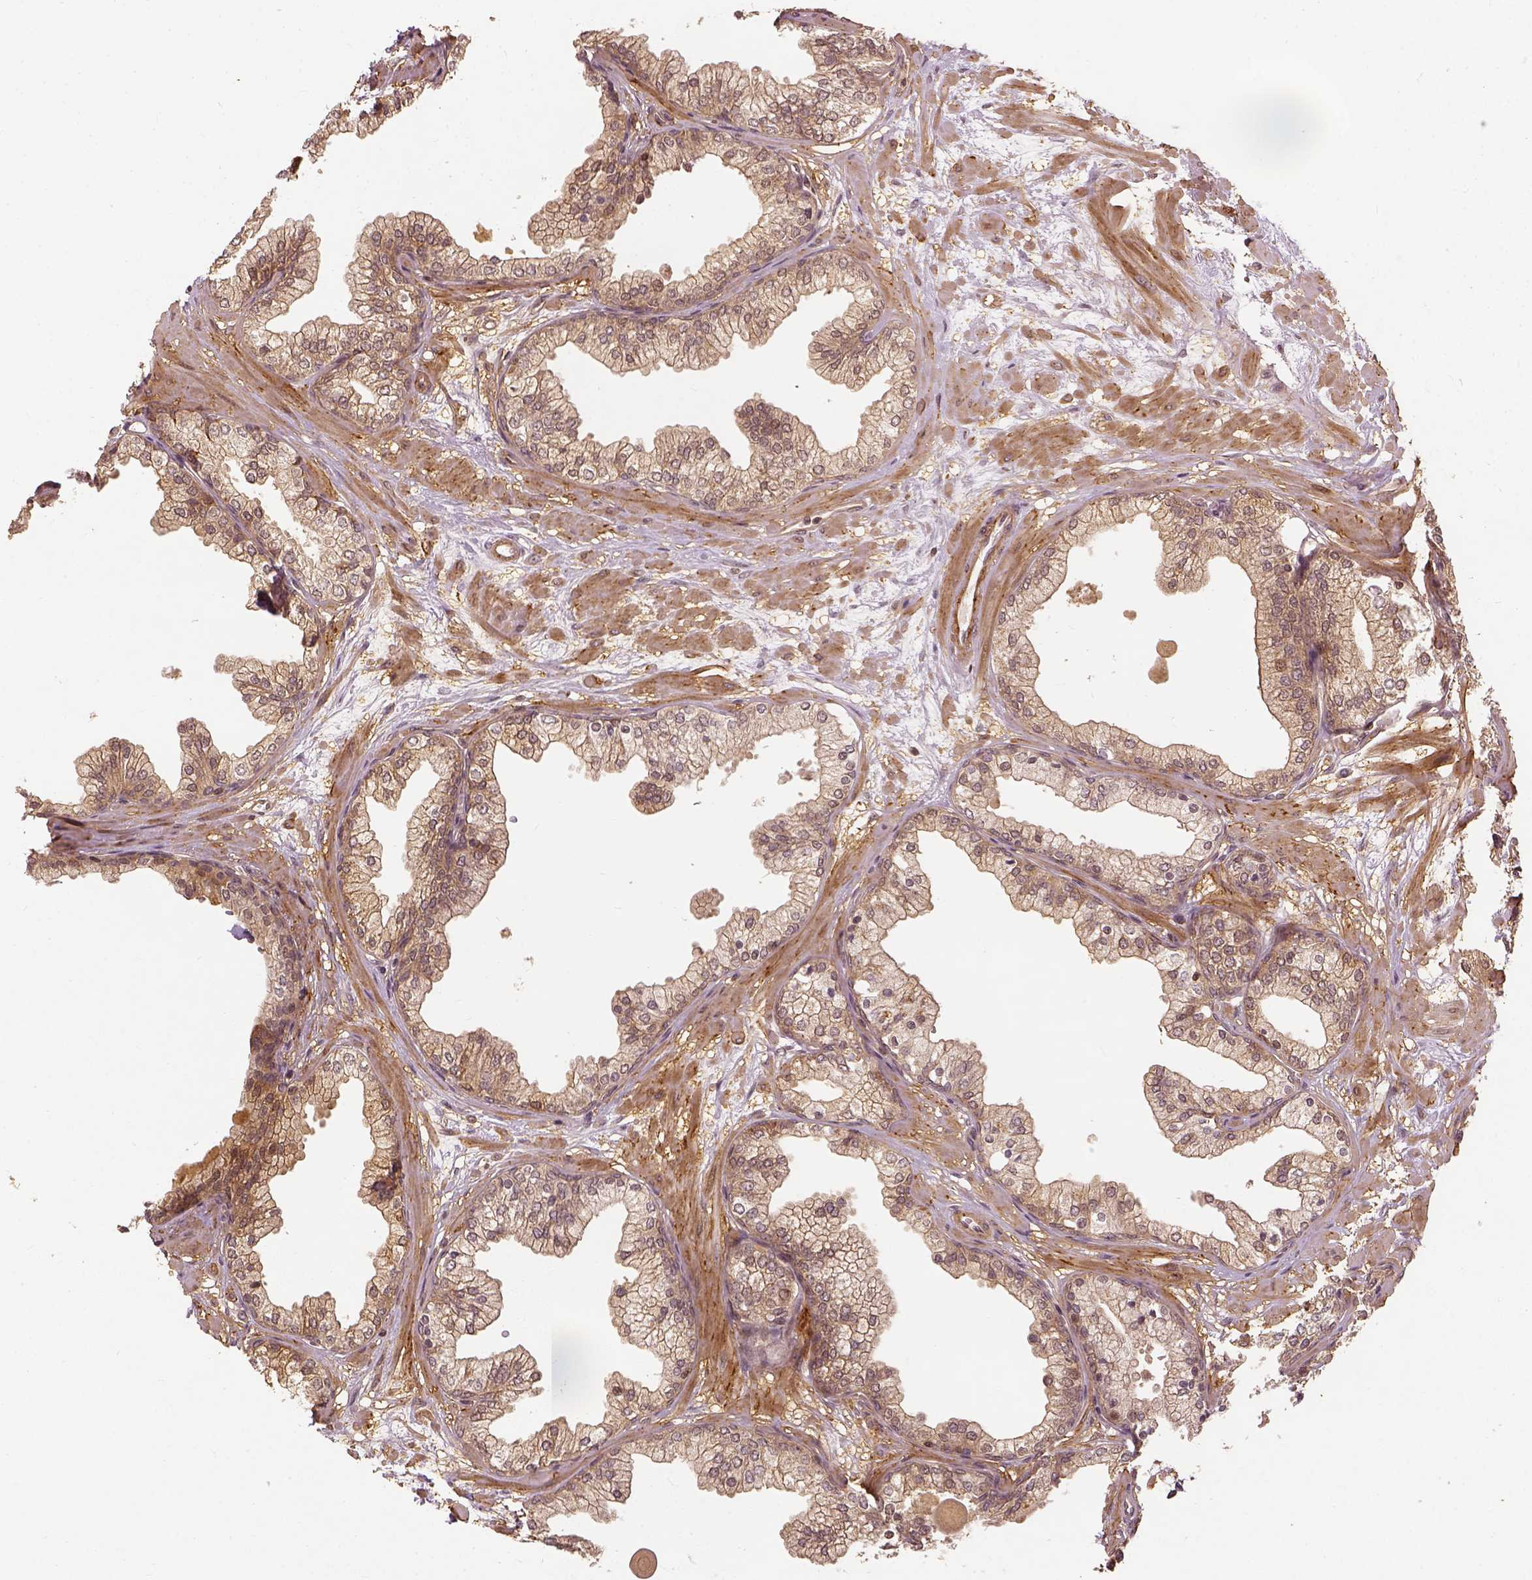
{"staining": {"intensity": "moderate", "quantity": ">75%", "location": "cytoplasmic/membranous"}, "tissue": "prostate", "cell_type": "Glandular cells", "image_type": "normal", "snomed": [{"axis": "morphology", "description": "Normal tissue, NOS"}, {"axis": "topography", "description": "Prostate"}, {"axis": "topography", "description": "Peripheral nerve tissue"}], "caption": "Glandular cells show medium levels of moderate cytoplasmic/membranous staining in approximately >75% of cells in unremarkable prostate.", "gene": "VEGFA", "patient": {"sex": "male", "age": 61}}